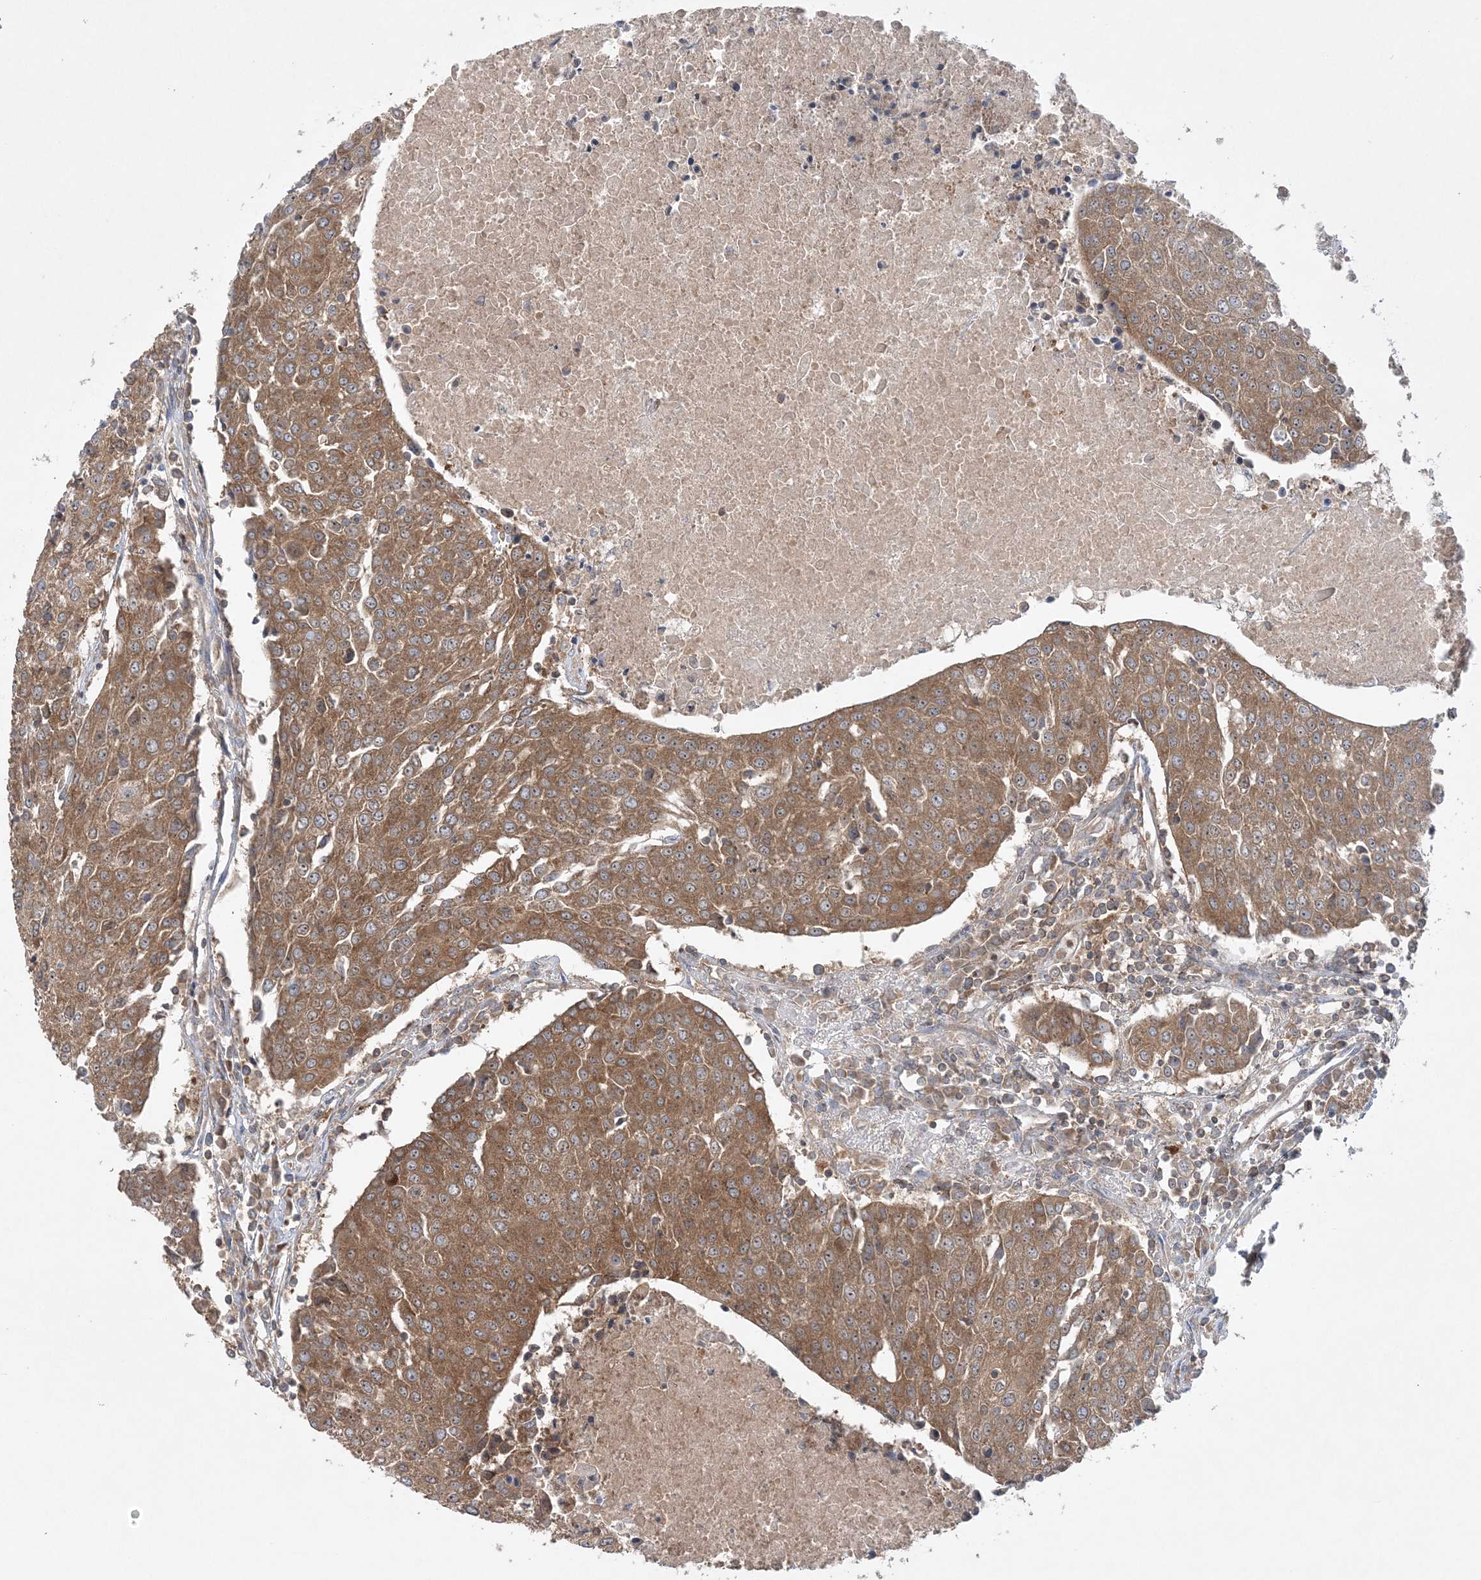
{"staining": {"intensity": "moderate", "quantity": ">75%", "location": "cytoplasmic/membranous"}, "tissue": "urothelial cancer", "cell_type": "Tumor cells", "image_type": "cancer", "snomed": [{"axis": "morphology", "description": "Urothelial carcinoma, High grade"}, {"axis": "topography", "description": "Urinary bladder"}], "caption": "There is medium levels of moderate cytoplasmic/membranous staining in tumor cells of urothelial cancer, as demonstrated by immunohistochemical staining (brown color).", "gene": "ACAP2", "patient": {"sex": "female", "age": 85}}